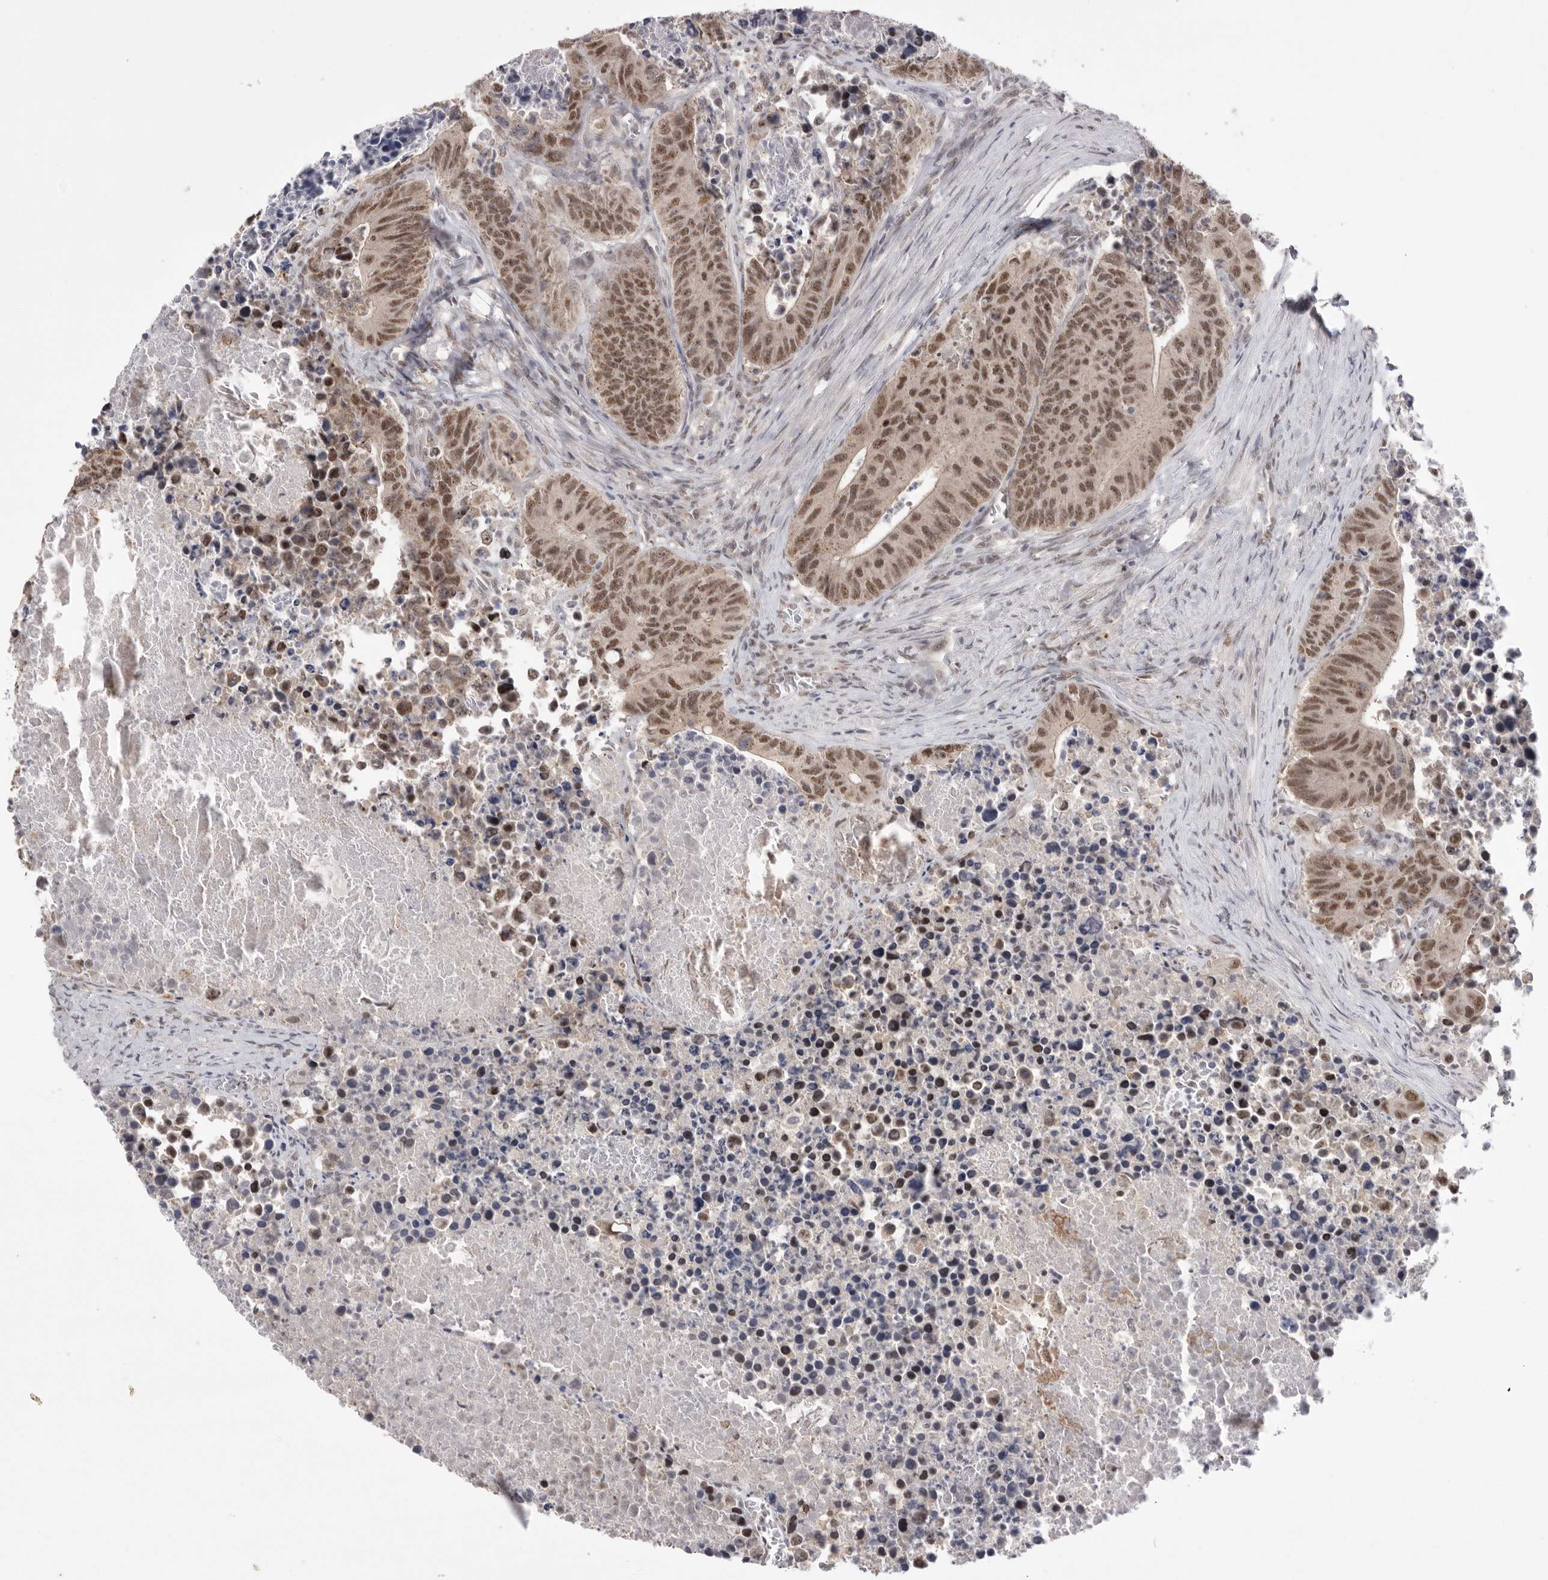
{"staining": {"intensity": "moderate", "quantity": ">75%", "location": "nuclear"}, "tissue": "colorectal cancer", "cell_type": "Tumor cells", "image_type": "cancer", "snomed": [{"axis": "morphology", "description": "Adenocarcinoma, NOS"}, {"axis": "topography", "description": "Colon"}], "caption": "Brown immunohistochemical staining in human colorectal cancer exhibits moderate nuclear expression in approximately >75% of tumor cells. (brown staining indicates protein expression, while blue staining denotes nuclei).", "gene": "BCLAF3", "patient": {"sex": "male", "age": 87}}